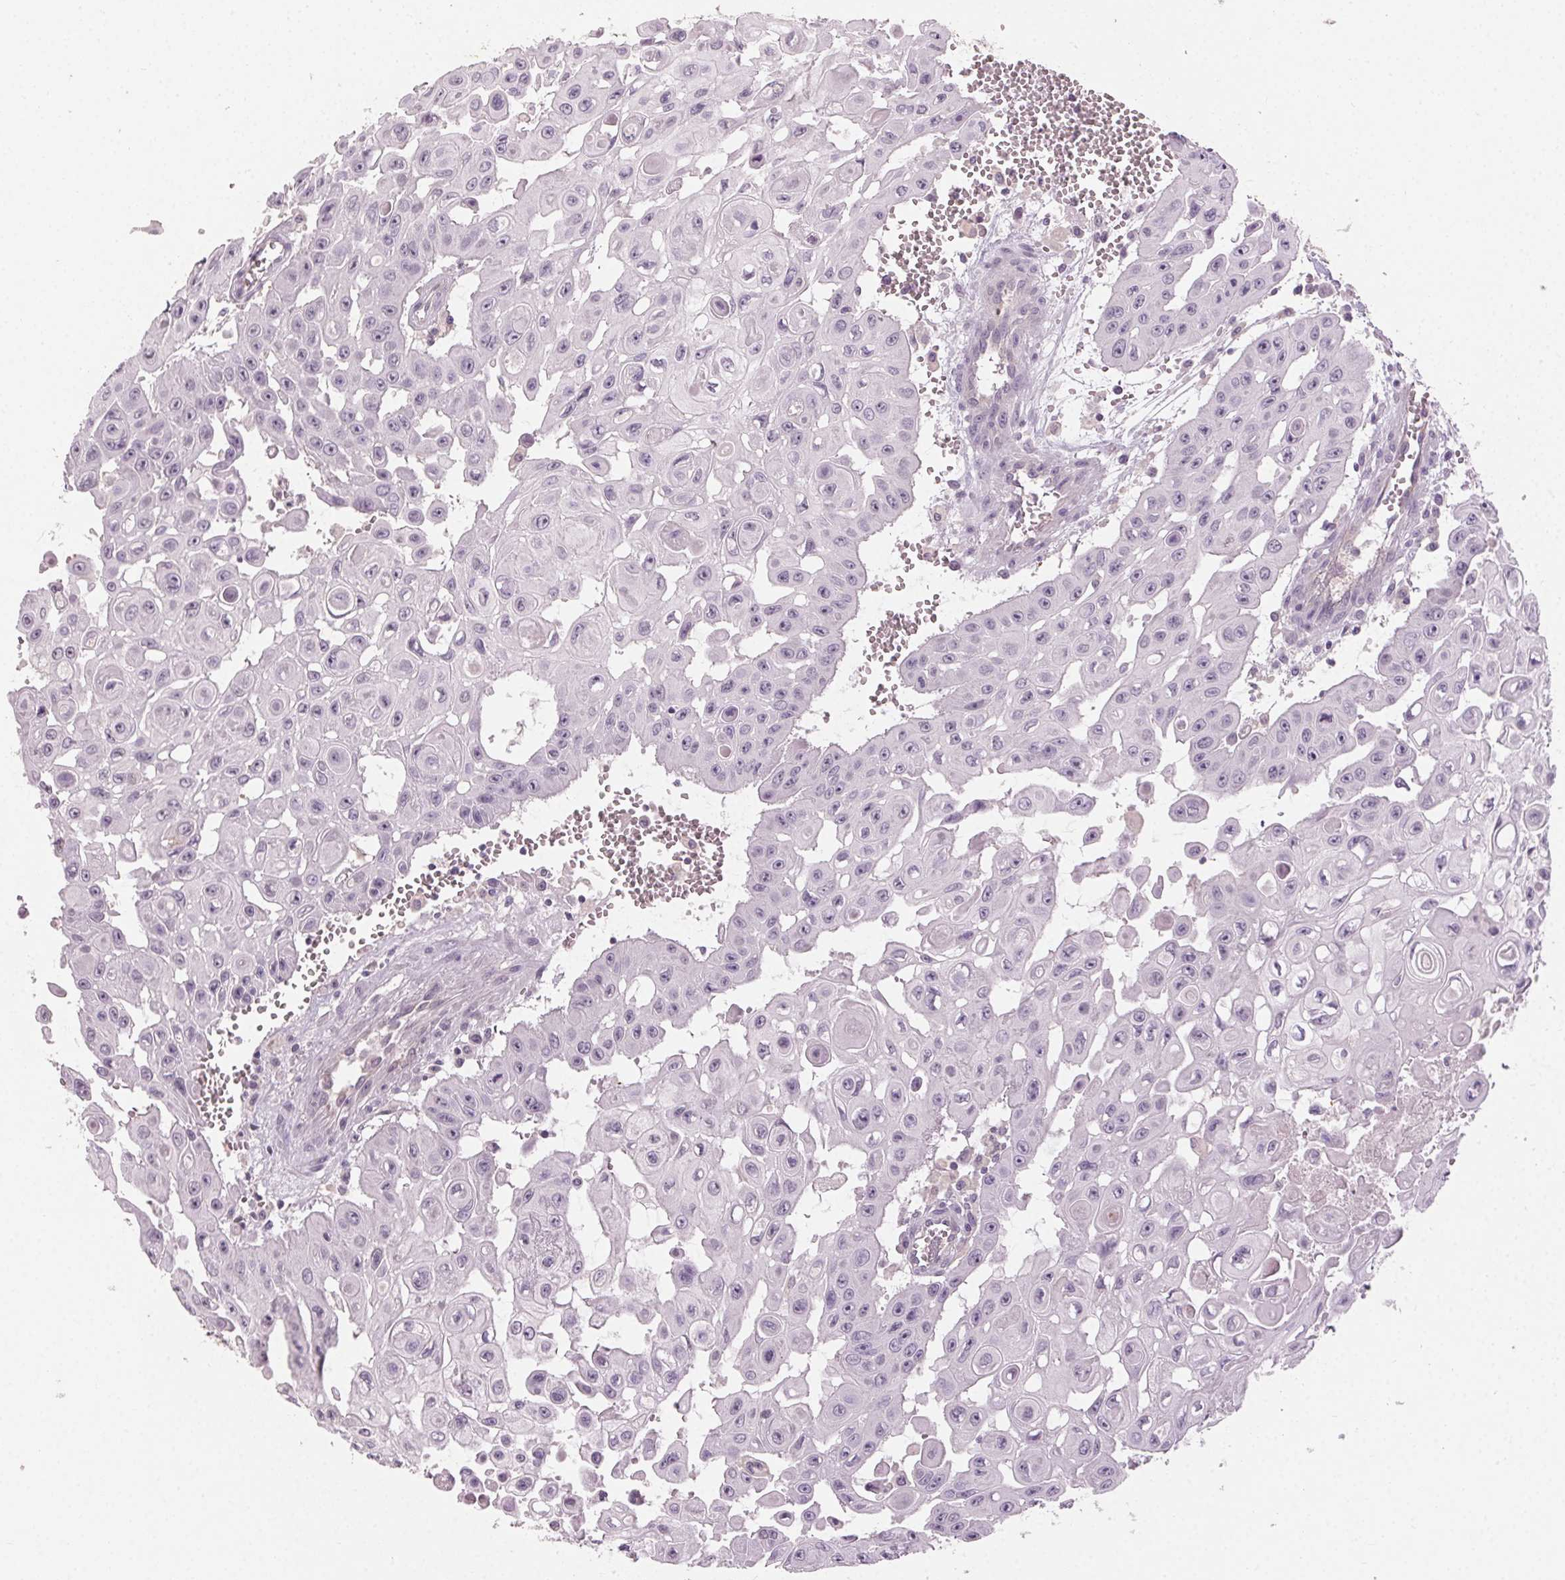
{"staining": {"intensity": "negative", "quantity": "none", "location": "none"}, "tissue": "head and neck cancer", "cell_type": "Tumor cells", "image_type": "cancer", "snomed": [{"axis": "morphology", "description": "Adenocarcinoma, NOS"}, {"axis": "topography", "description": "Head-Neck"}], "caption": "Immunohistochemistry (IHC) of human head and neck cancer (adenocarcinoma) demonstrates no positivity in tumor cells.", "gene": "CLTRN", "patient": {"sex": "male", "age": 73}}